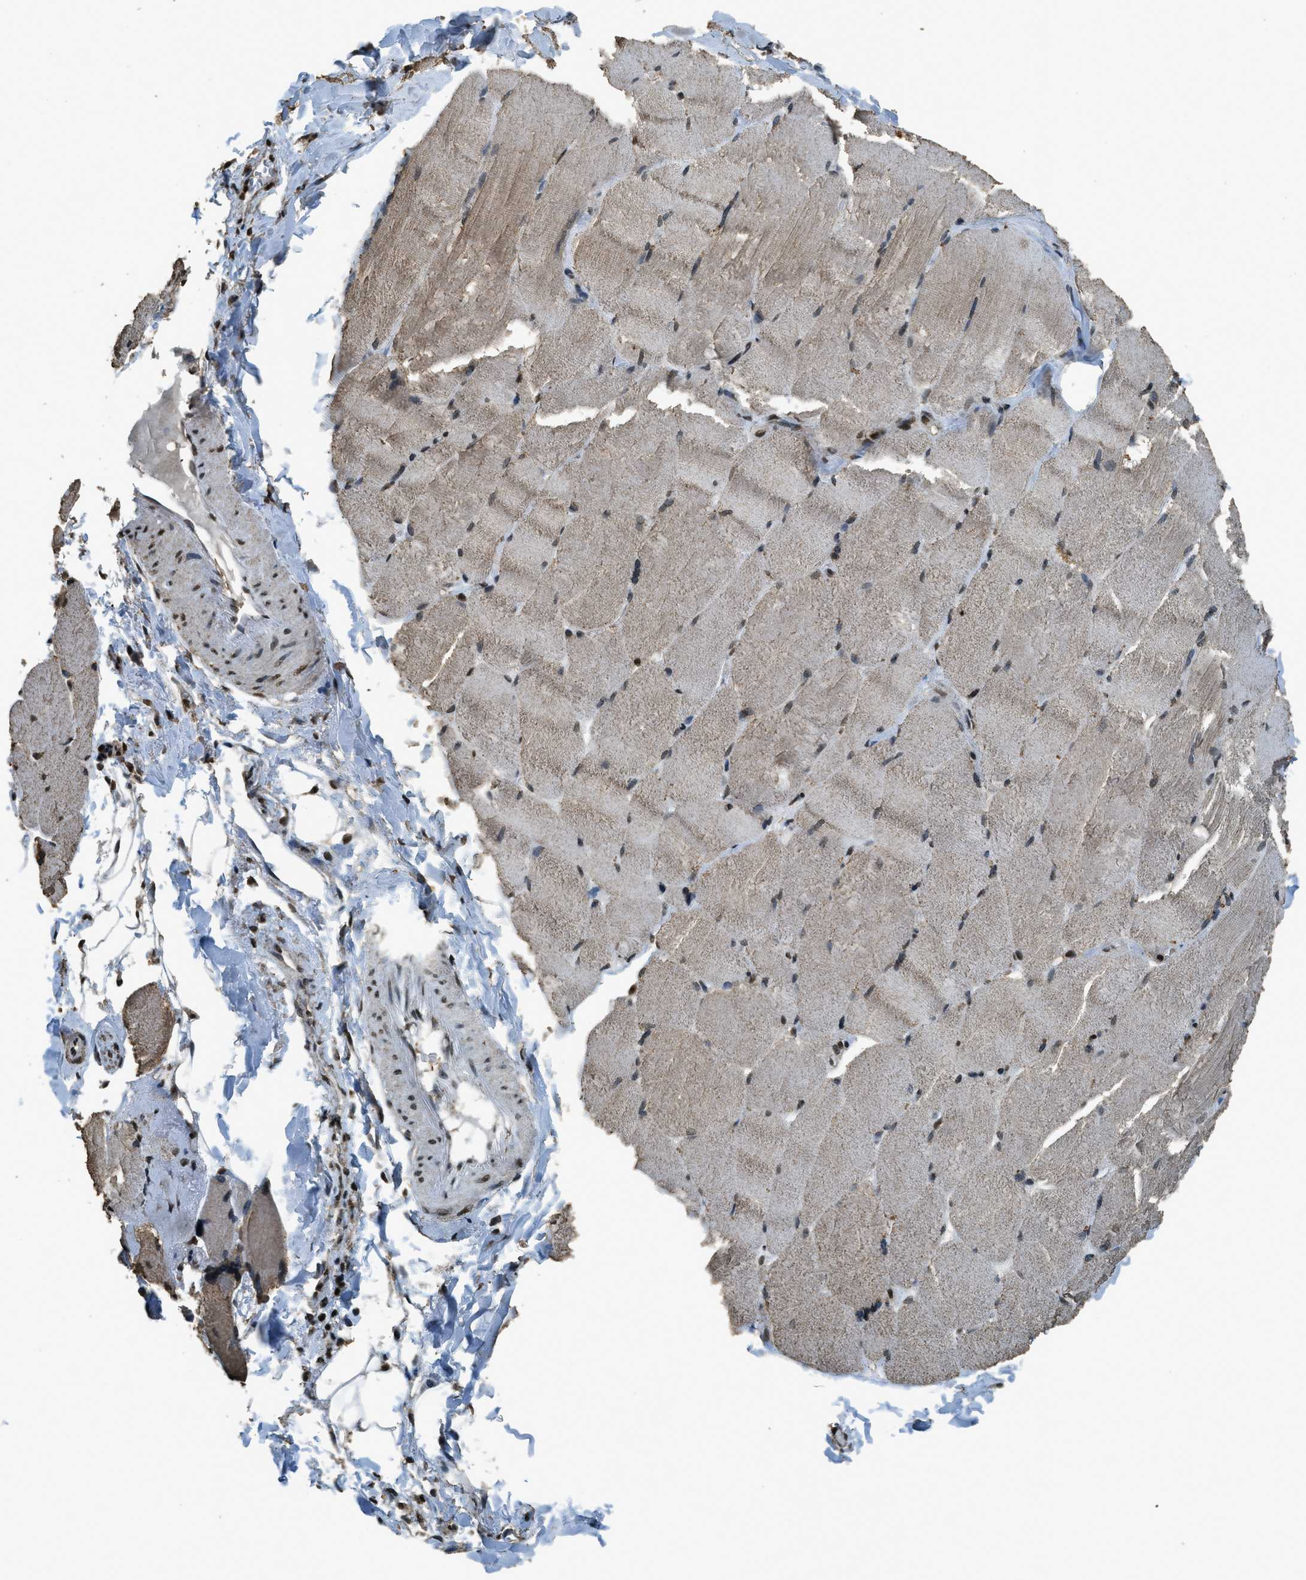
{"staining": {"intensity": "moderate", "quantity": "25%-75%", "location": "cytoplasmic/membranous,nuclear"}, "tissue": "skeletal muscle", "cell_type": "Myocytes", "image_type": "normal", "snomed": [{"axis": "morphology", "description": "Normal tissue, NOS"}, {"axis": "topography", "description": "Skin"}, {"axis": "topography", "description": "Skeletal muscle"}], "caption": "This is a micrograph of immunohistochemistry (IHC) staining of normal skeletal muscle, which shows moderate staining in the cytoplasmic/membranous,nuclear of myocytes.", "gene": "MYB", "patient": {"sex": "male", "age": 83}}